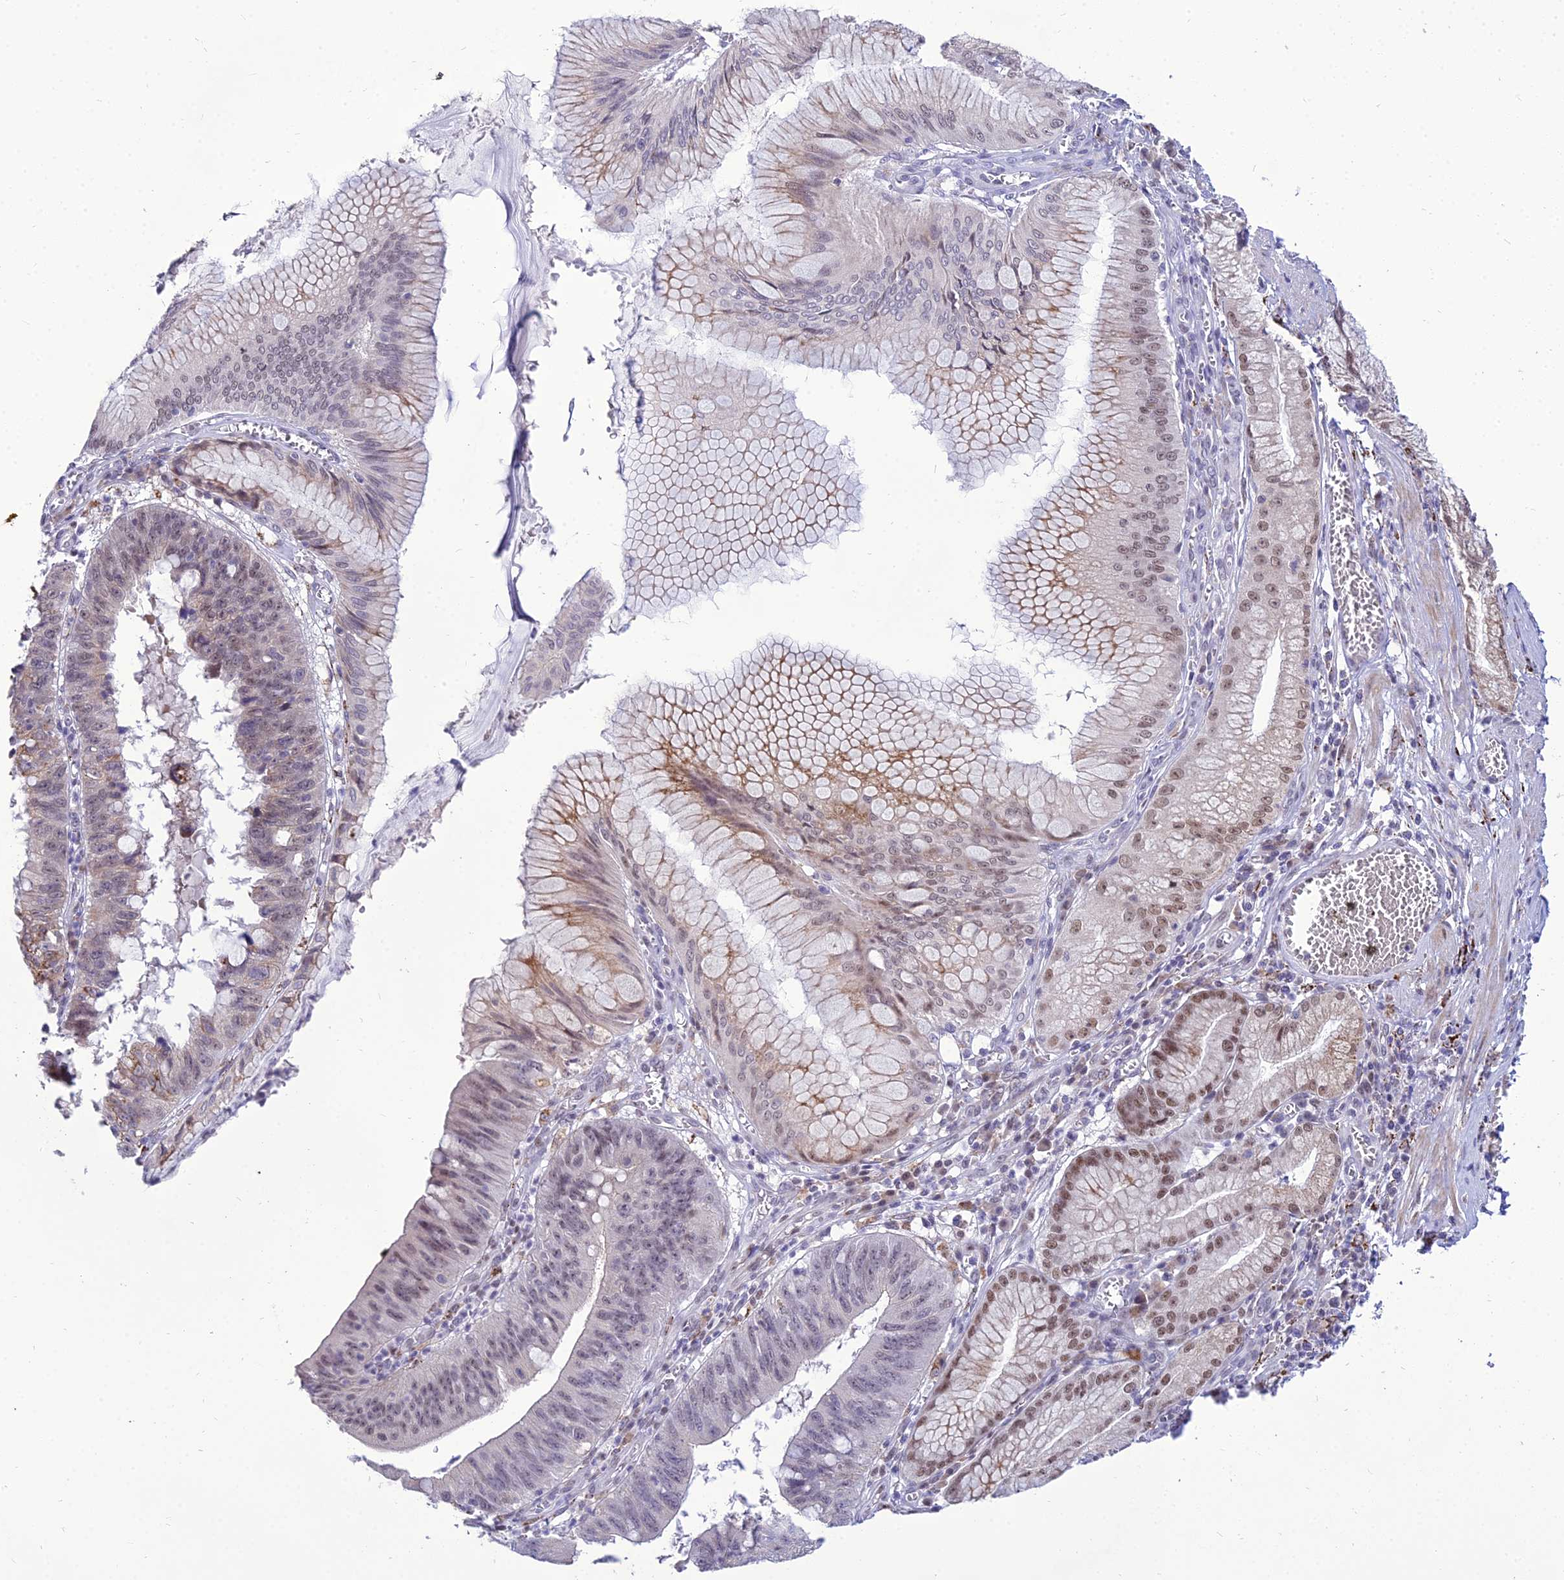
{"staining": {"intensity": "moderate", "quantity": "<25%", "location": "cytoplasmic/membranous,nuclear"}, "tissue": "stomach cancer", "cell_type": "Tumor cells", "image_type": "cancer", "snomed": [{"axis": "morphology", "description": "Adenocarcinoma, NOS"}, {"axis": "topography", "description": "Stomach"}], "caption": "Moderate cytoplasmic/membranous and nuclear protein staining is present in about <25% of tumor cells in stomach cancer.", "gene": "C6orf163", "patient": {"sex": "male", "age": 59}}